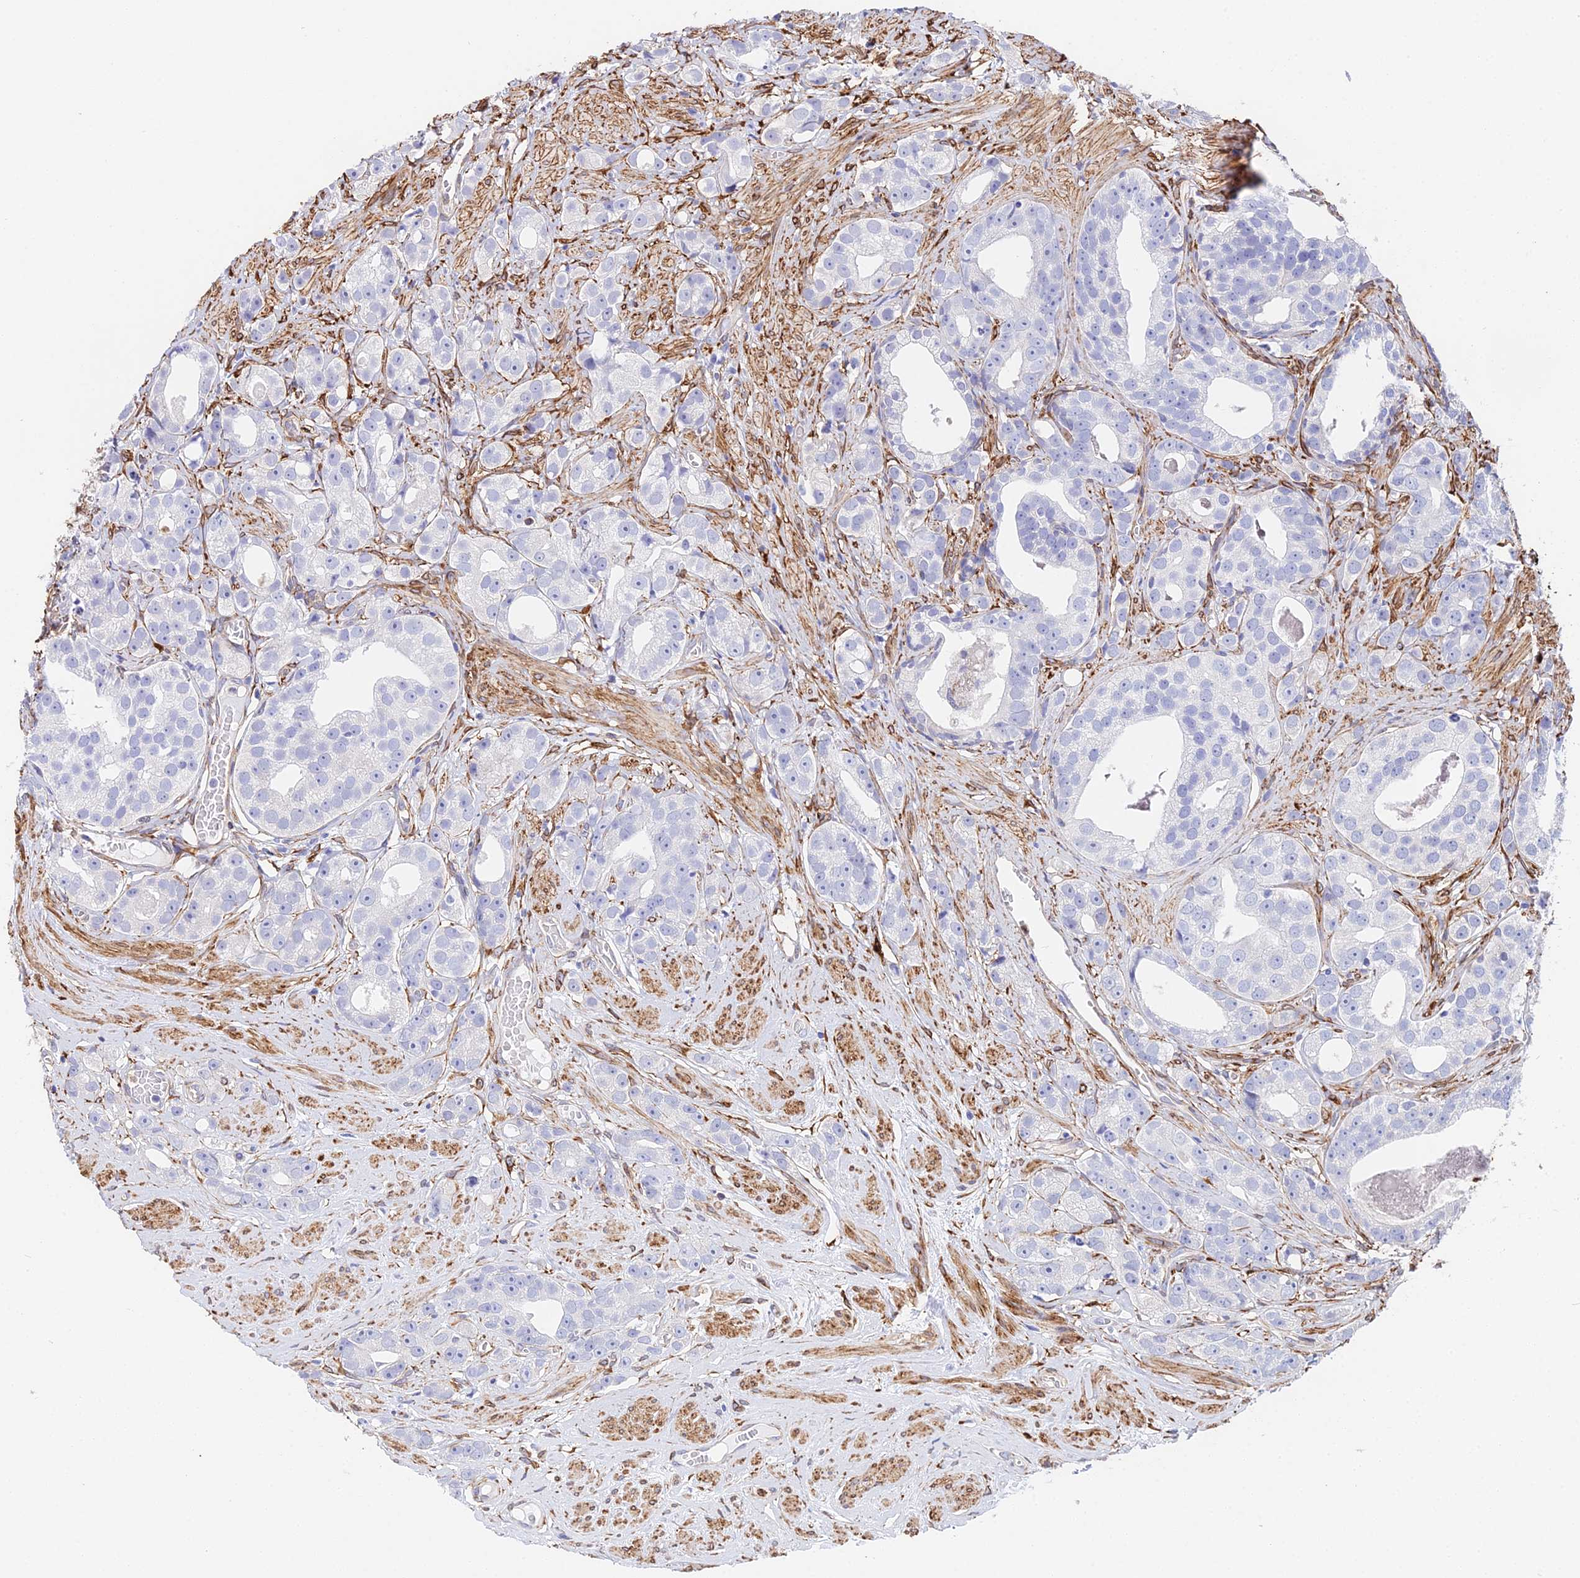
{"staining": {"intensity": "negative", "quantity": "none", "location": "none"}, "tissue": "prostate cancer", "cell_type": "Tumor cells", "image_type": "cancer", "snomed": [{"axis": "morphology", "description": "Adenocarcinoma, High grade"}, {"axis": "topography", "description": "Prostate"}], "caption": "Immunohistochemistry histopathology image of neoplastic tissue: human prostate cancer stained with DAB (3,3'-diaminobenzidine) displays no significant protein positivity in tumor cells.", "gene": "MXRA7", "patient": {"sex": "male", "age": 71}}